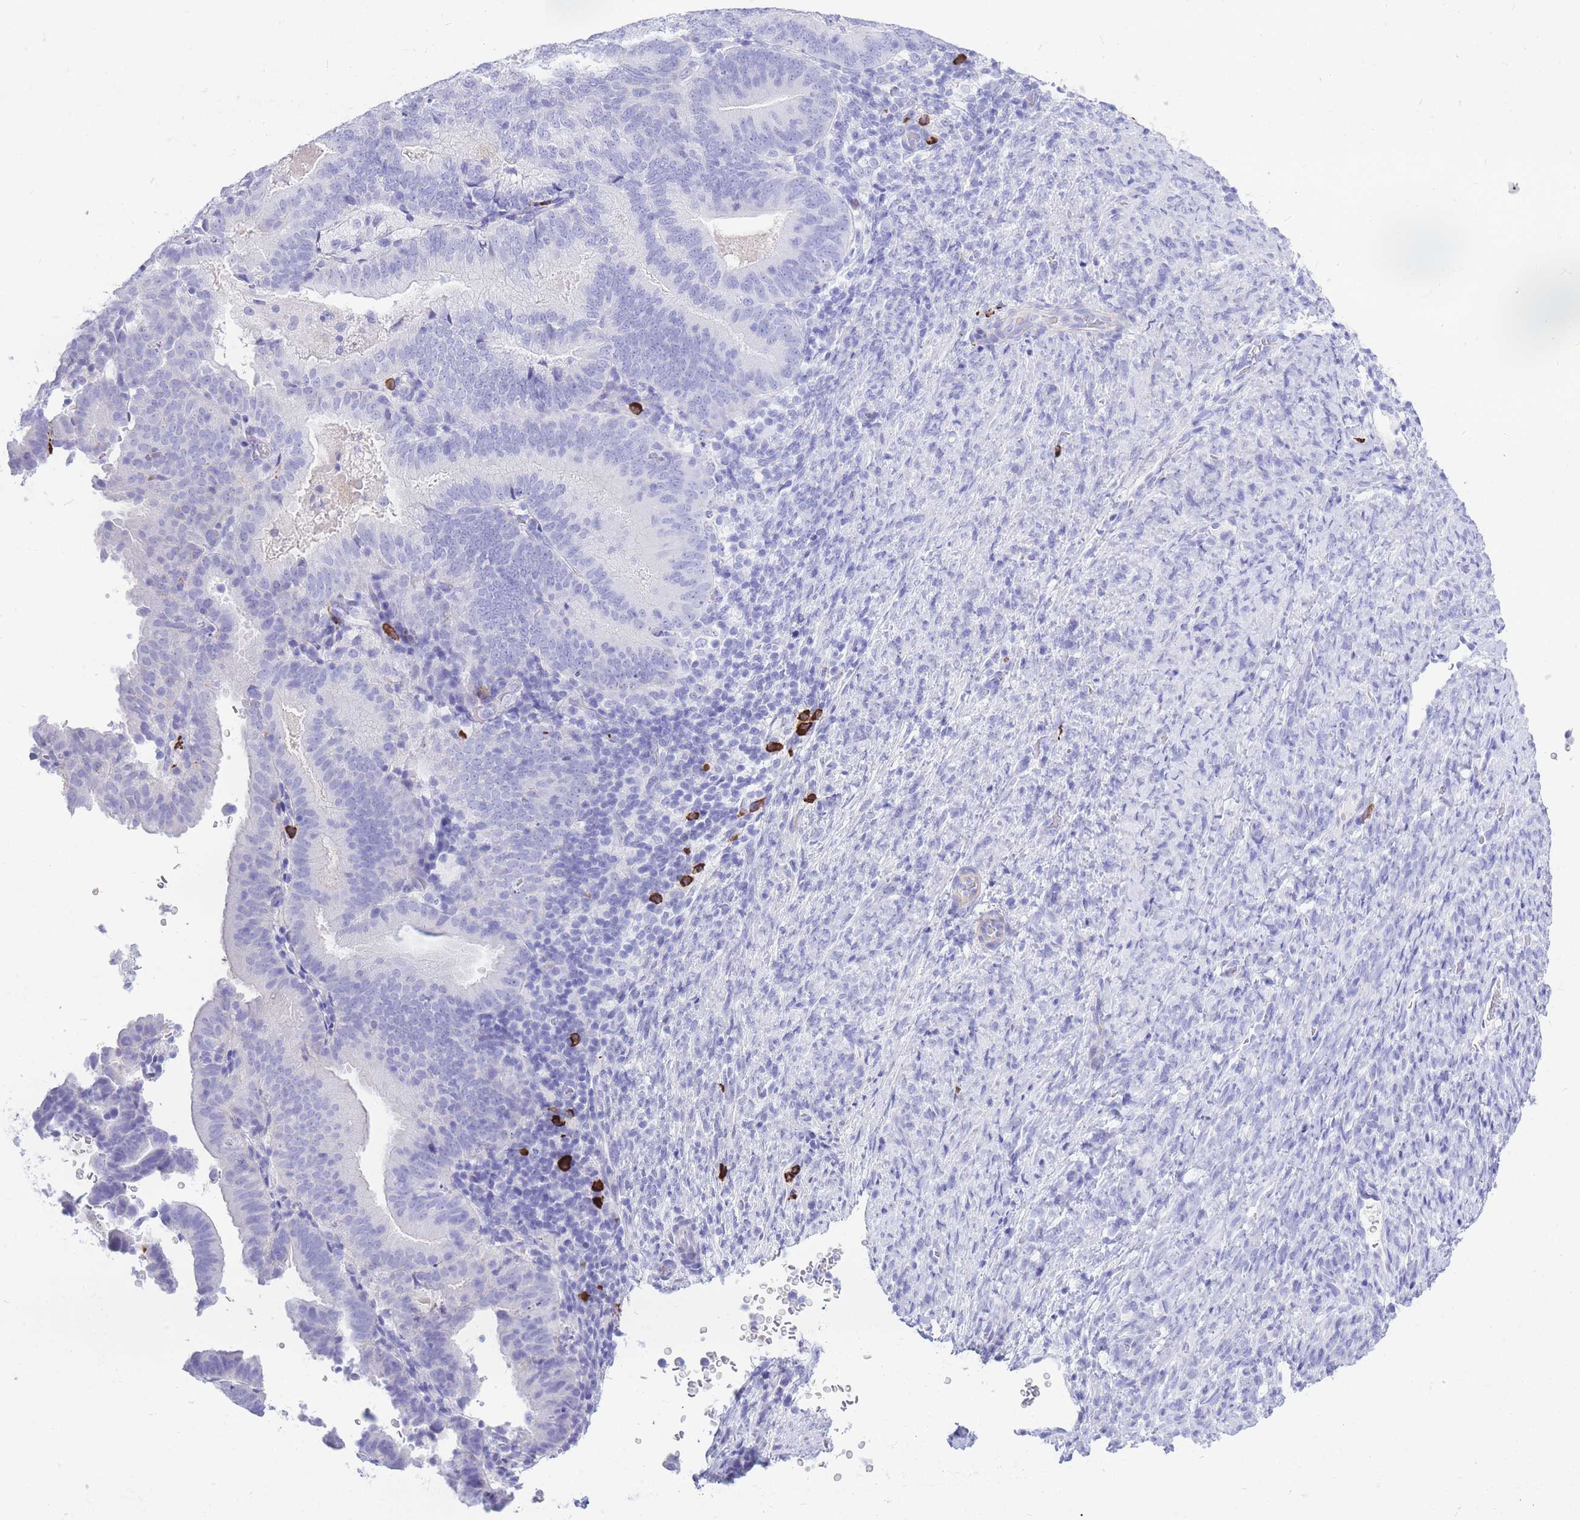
{"staining": {"intensity": "negative", "quantity": "none", "location": "none"}, "tissue": "endometrial cancer", "cell_type": "Tumor cells", "image_type": "cancer", "snomed": [{"axis": "morphology", "description": "Adenocarcinoma, NOS"}, {"axis": "topography", "description": "Endometrium"}], "caption": "An image of endometrial cancer (adenocarcinoma) stained for a protein reveals no brown staining in tumor cells.", "gene": "ZFP62", "patient": {"sex": "female", "age": 70}}